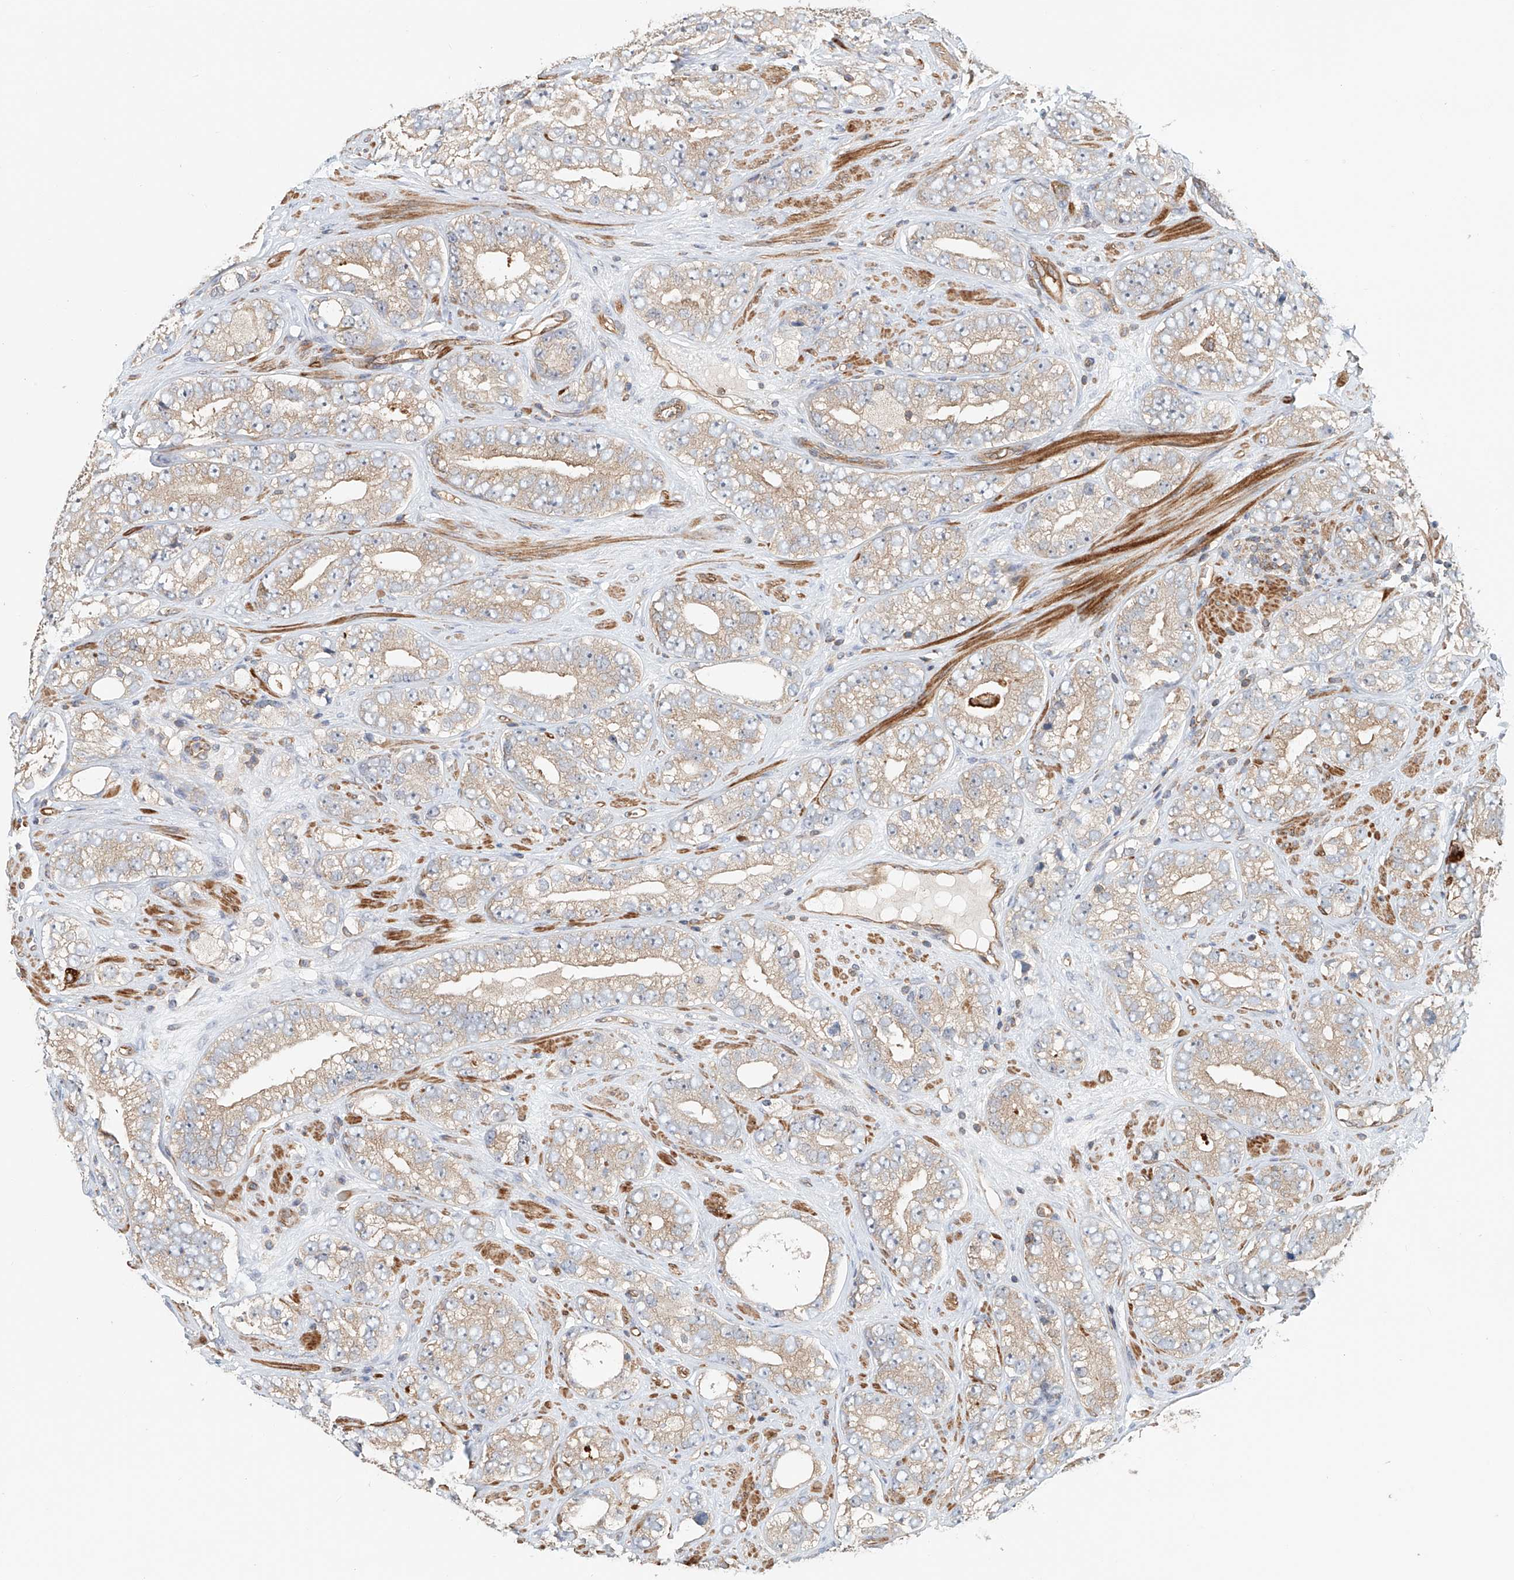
{"staining": {"intensity": "weak", "quantity": "25%-75%", "location": "cytoplasmic/membranous"}, "tissue": "prostate cancer", "cell_type": "Tumor cells", "image_type": "cancer", "snomed": [{"axis": "morphology", "description": "Adenocarcinoma, High grade"}, {"axis": "topography", "description": "Prostate"}], "caption": "This histopathology image displays immunohistochemistry (IHC) staining of human high-grade adenocarcinoma (prostate), with low weak cytoplasmic/membranous expression in about 25%-75% of tumor cells.", "gene": "FRYL", "patient": {"sex": "male", "age": 56}}